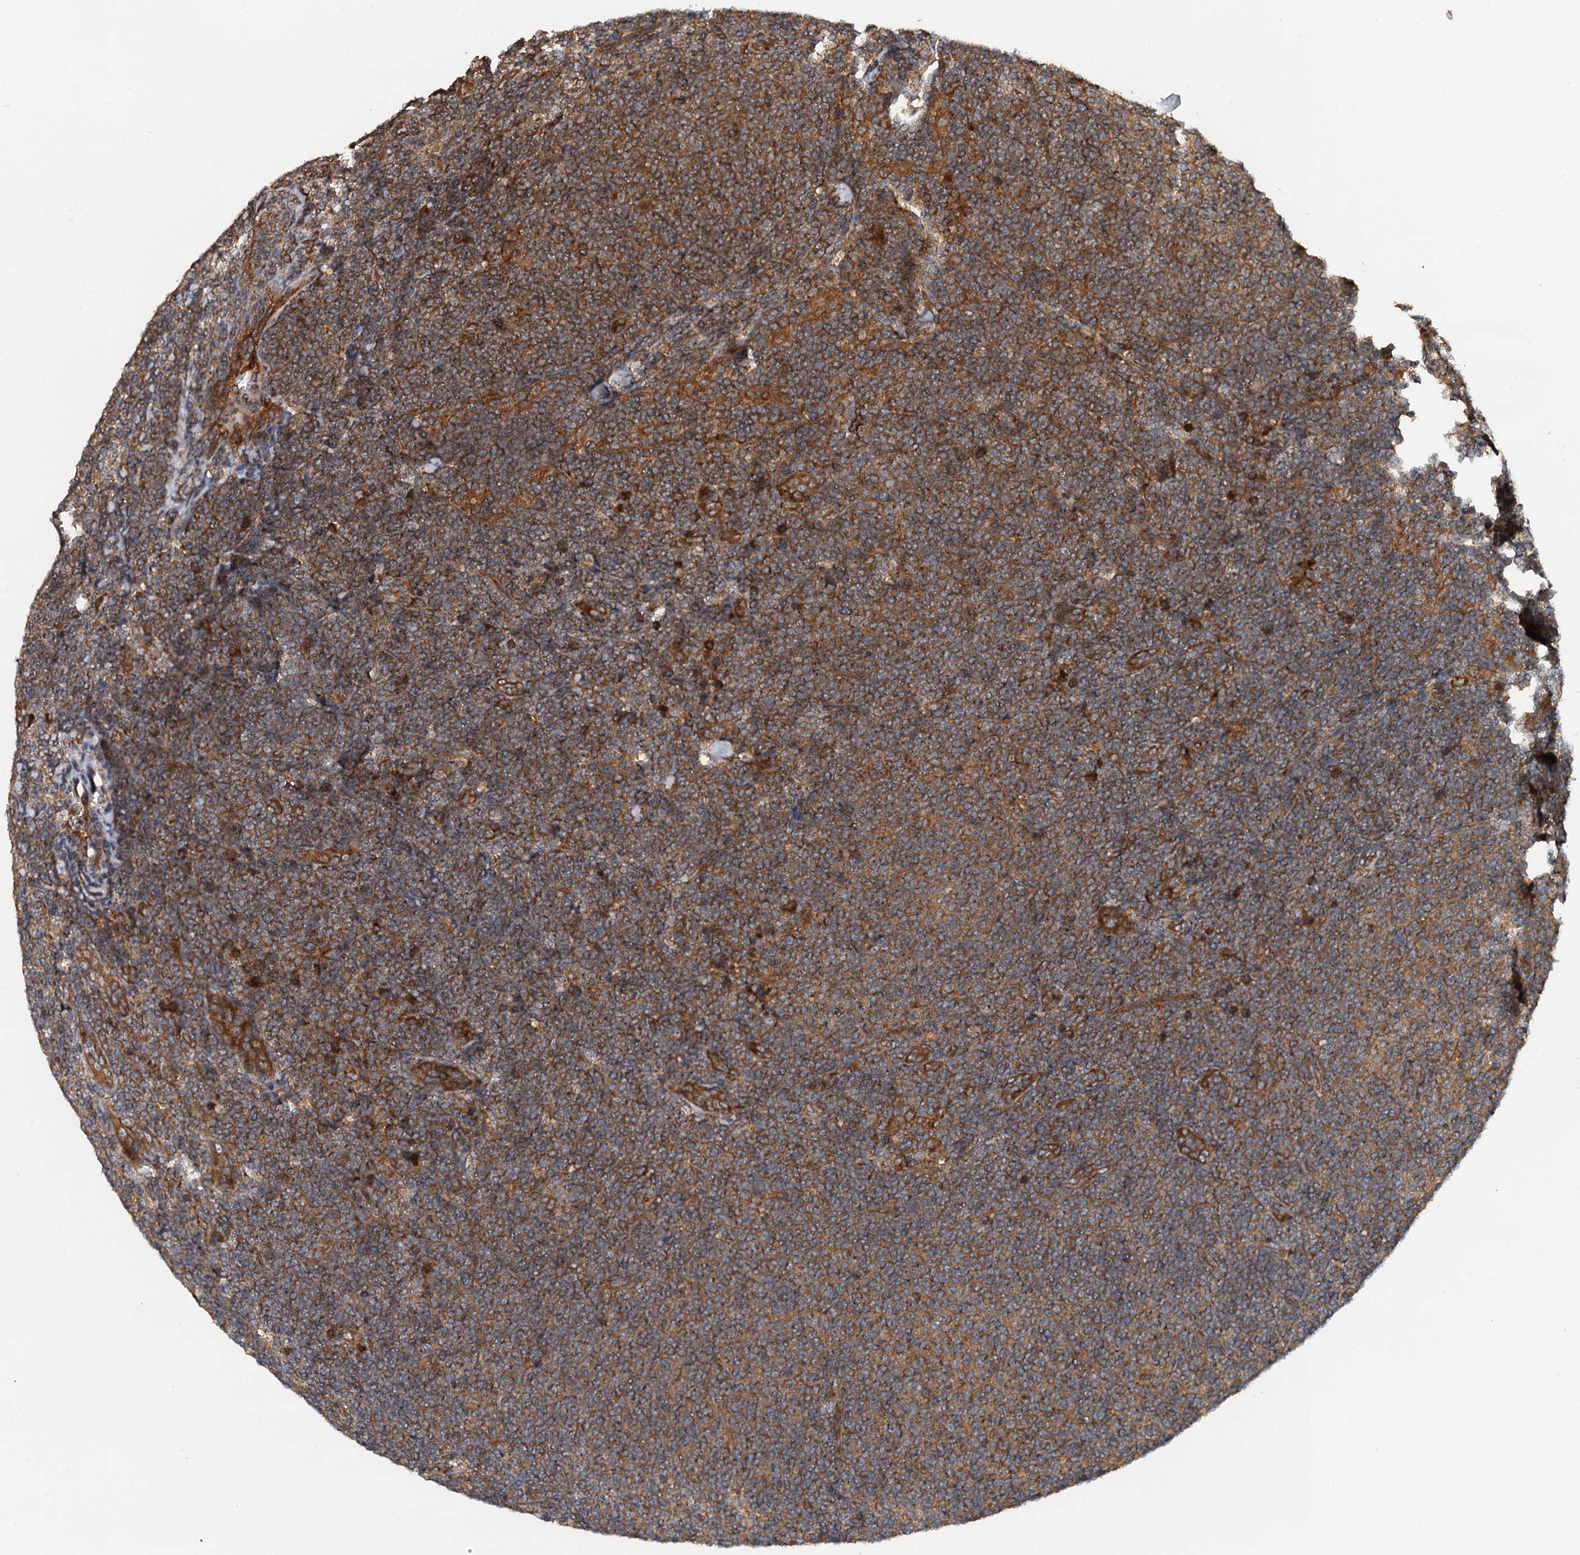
{"staining": {"intensity": "moderate", "quantity": ">75%", "location": "cytoplasmic/membranous"}, "tissue": "lymphoma", "cell_type": "Tumor cells", "image_type": "cancer", "snomed": [{"axis": "morphology", "description": "Malignant lymphoma, non-Hodgkin's type, Low grade"}, {"axis": "topography", "description": "Lymph node"}], "caption": "An IHC micrograph of tumor tissue is shown. Protein staining in brown highlights moderate cytoplasmic/membranous positivity in low-grade malignant lymphoma, non-Hodgkin's type within tumor cells.", "gene": "COG3", "patient": {"sex": "male", "age": 66}}